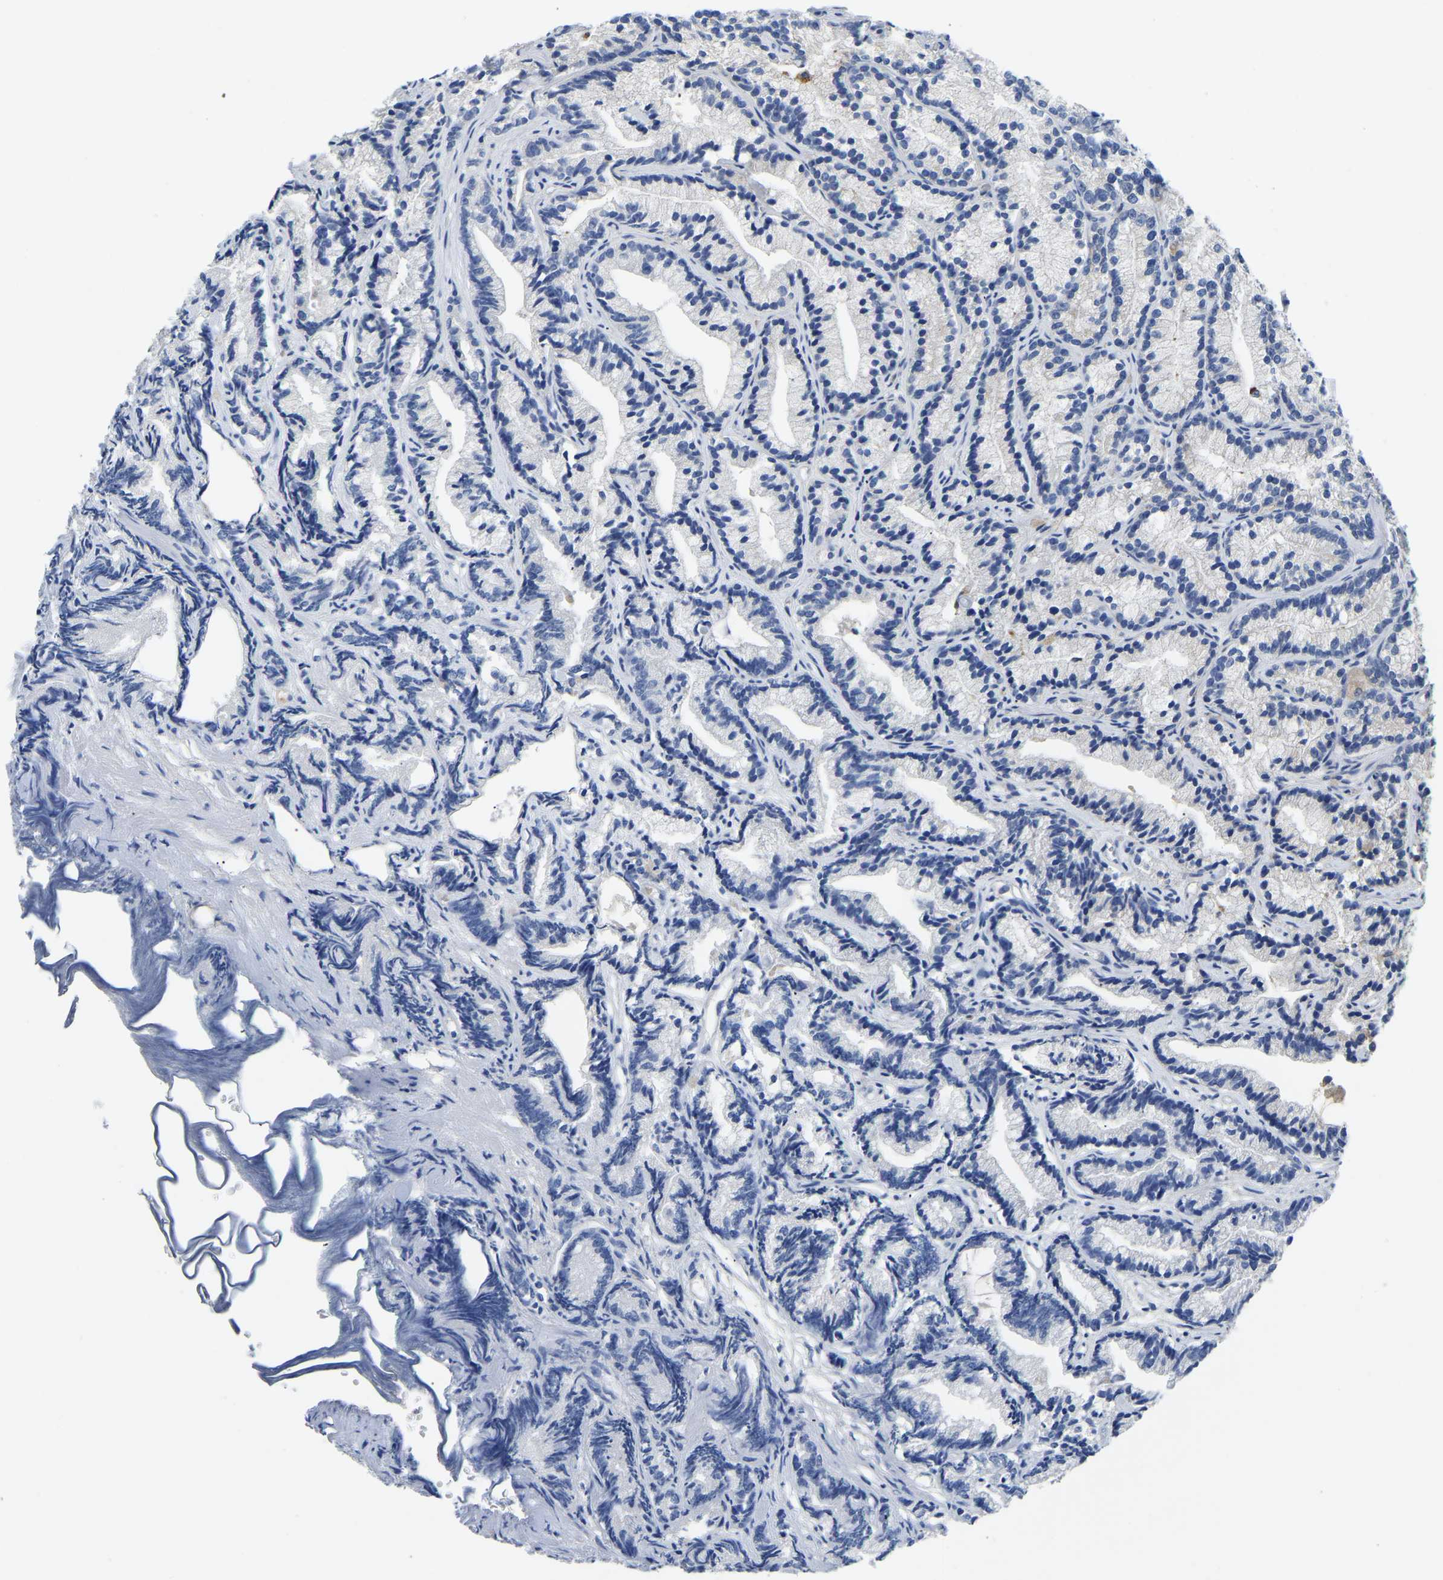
{"staining": {"intensity": "negative", "quantity": "none", "location": "none"}, "tissue": "prostate cancer", "cell_type": "Tumor cells", "image_type": "cancer", "snomed": [{"axis": "morphology", "description": "Adenocarcinoma, Low grade"}, {"axis": "topography", "description": "Prostate"}], "caption": "There is no significant staining in tumor cells of prostate low-grade adenocarcinoma.", "gene": "PCK2", "patient": {"sex": "male", "age": 89}}